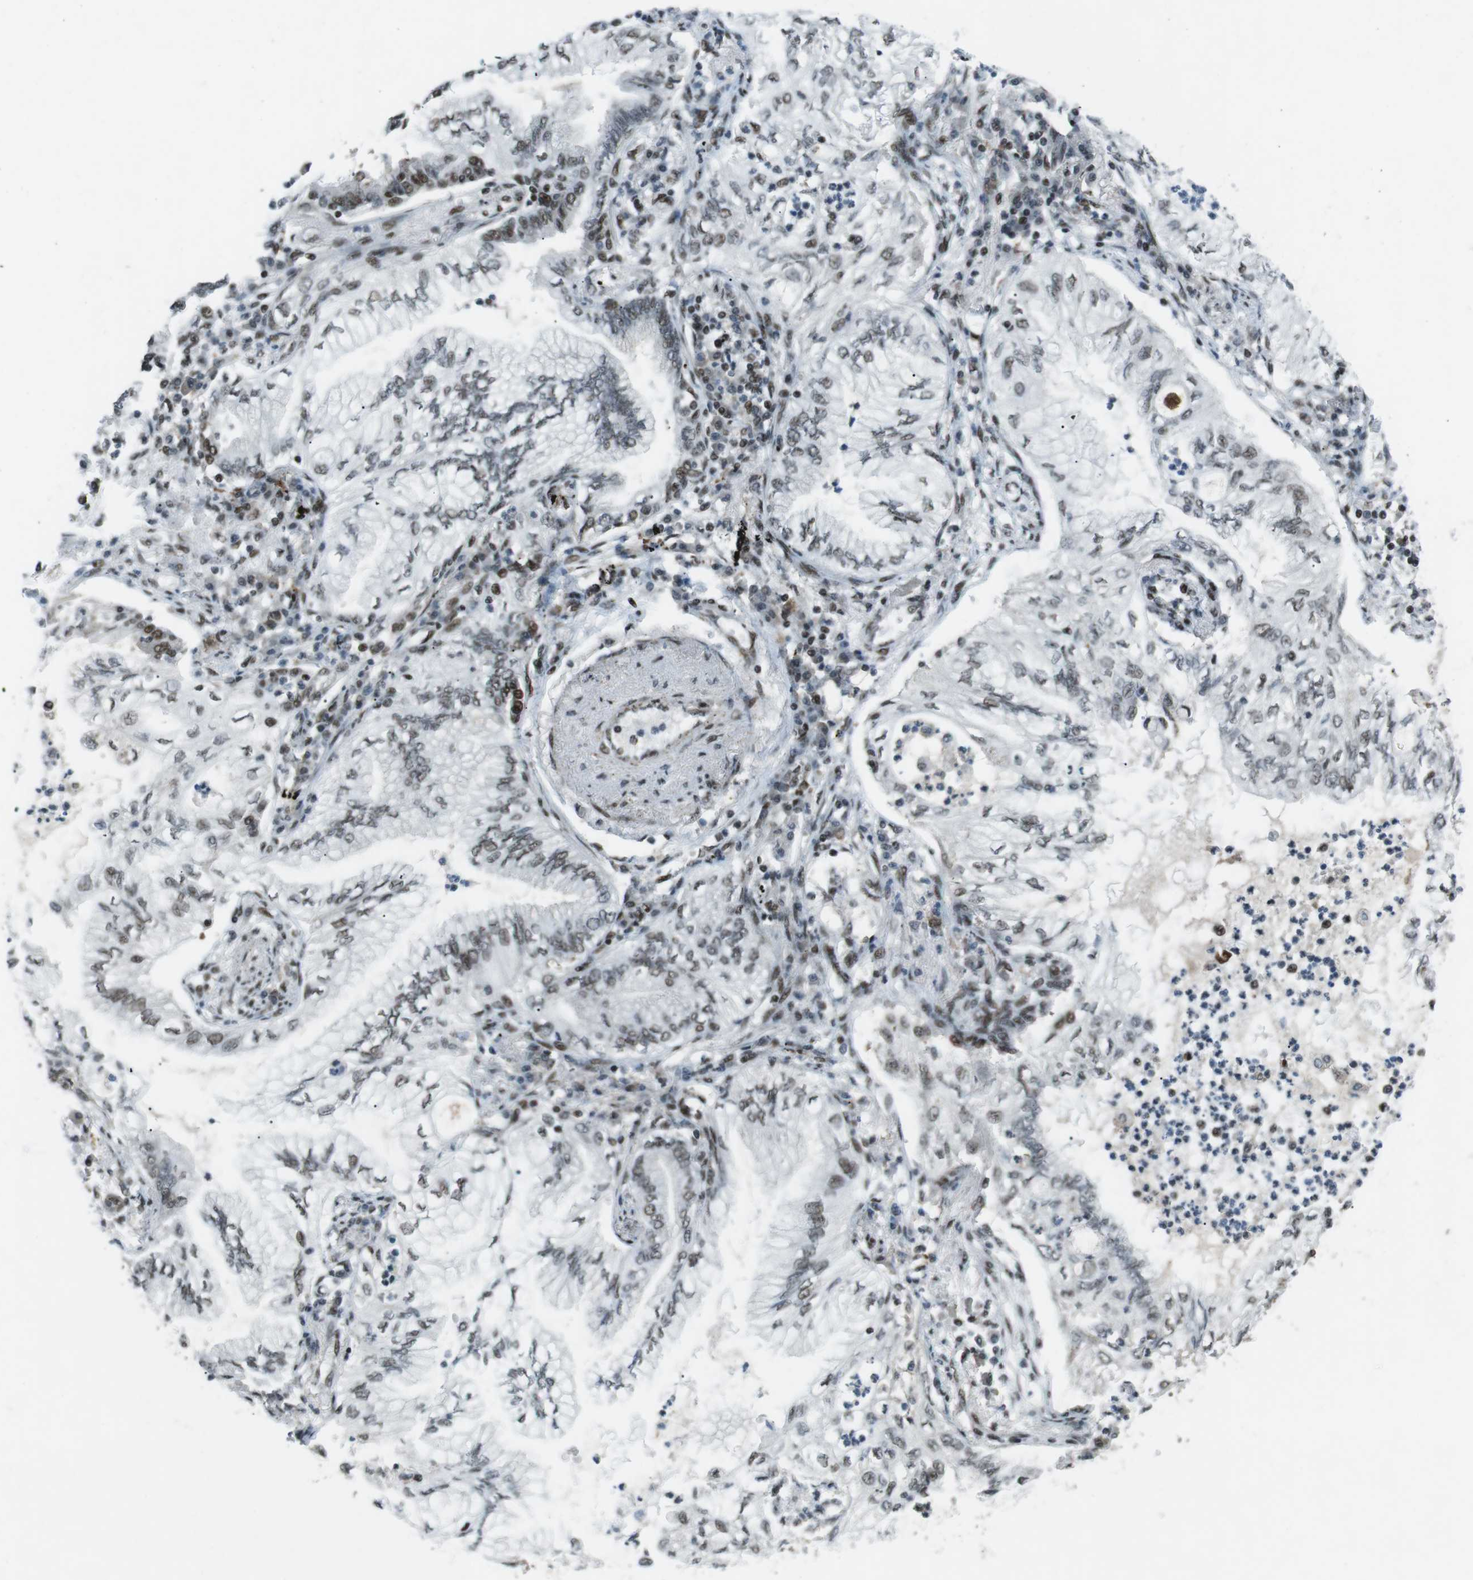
{"staining": {"intensity": "moderate", "quantity": "<25%", "location": "nuclear"}, "tissue": "lung cancer", "cell_type": "Tumor cells", "image_type": "cancer", "snomed": [{"axis": "morphology", "description": "Normal tissue, NOS"}, {"axis": "morphology", "description": "Adenocarcinoma, NOS"}, {"axis": "topography", "description": "Bronchus"}, {"axis": "topography", "description": "Lung"}], "caption": "About <25% of tumor cells in lung cancer exhibit moderate nuclear protein staining as visualized by brown immunohistochemical staining.", "gene": "TAF1", "patient": {"sex": "female", "age": 70}}